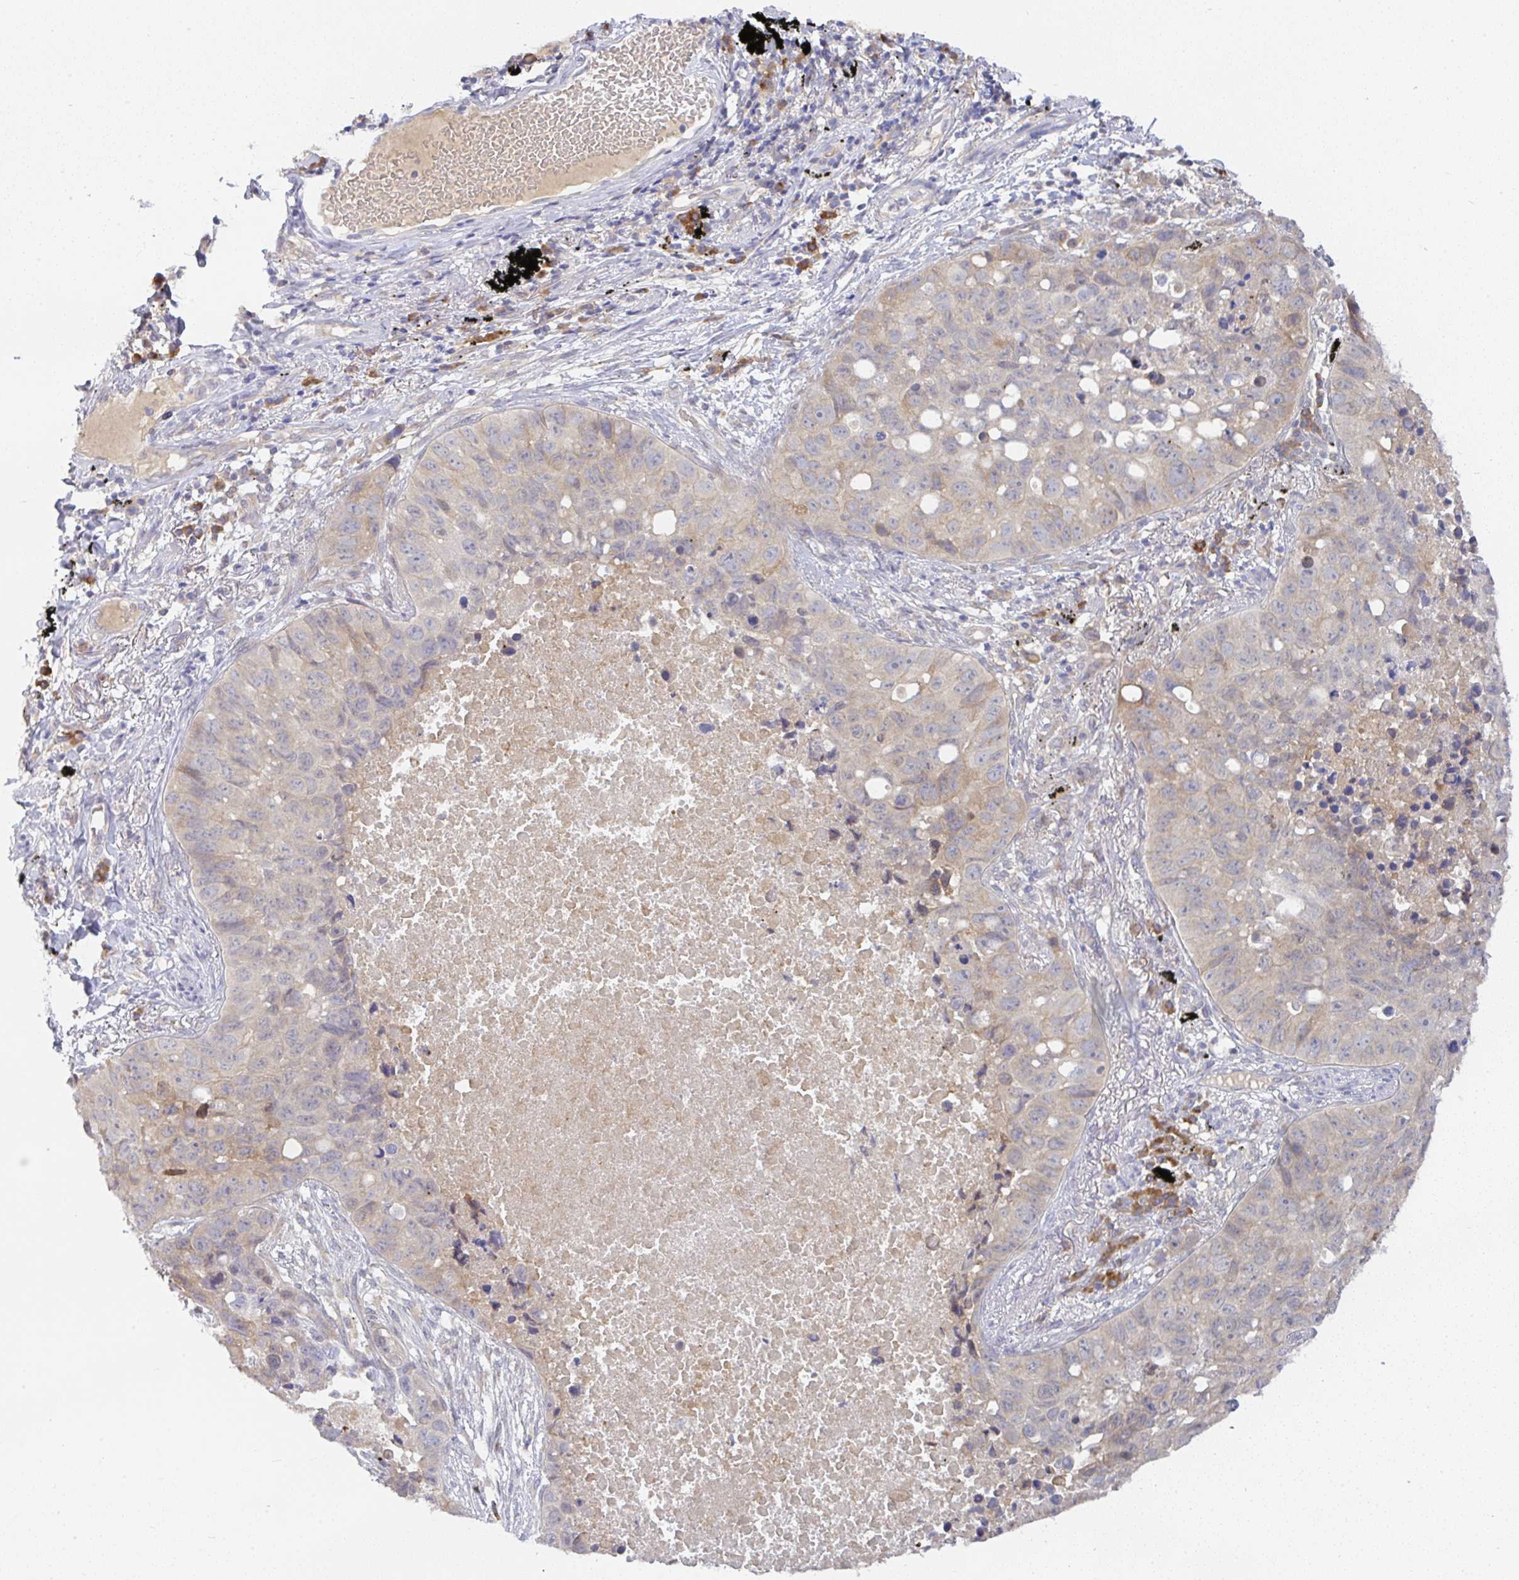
{"staining": {"intensity": "moderate", "quantity": "<25%", "location": "cytoplasmic/membranous"}, "tissue": "lung cancer", "cell_type": "Tumor cells", "image_type": "cancer", "snomed": [{"axis": "morphology", "description": "Squamous cell carcinoma, NOS"}, {"axis": "topography", "description": "Lung"}], "caption": "Protein analysis of lung cancer tissue exhibits moderate cytoplasmic/membranous expression in approximately <25% of tumor cells.", "gene": "DERL2", "patient": {"sex": "male", "age": 60}}